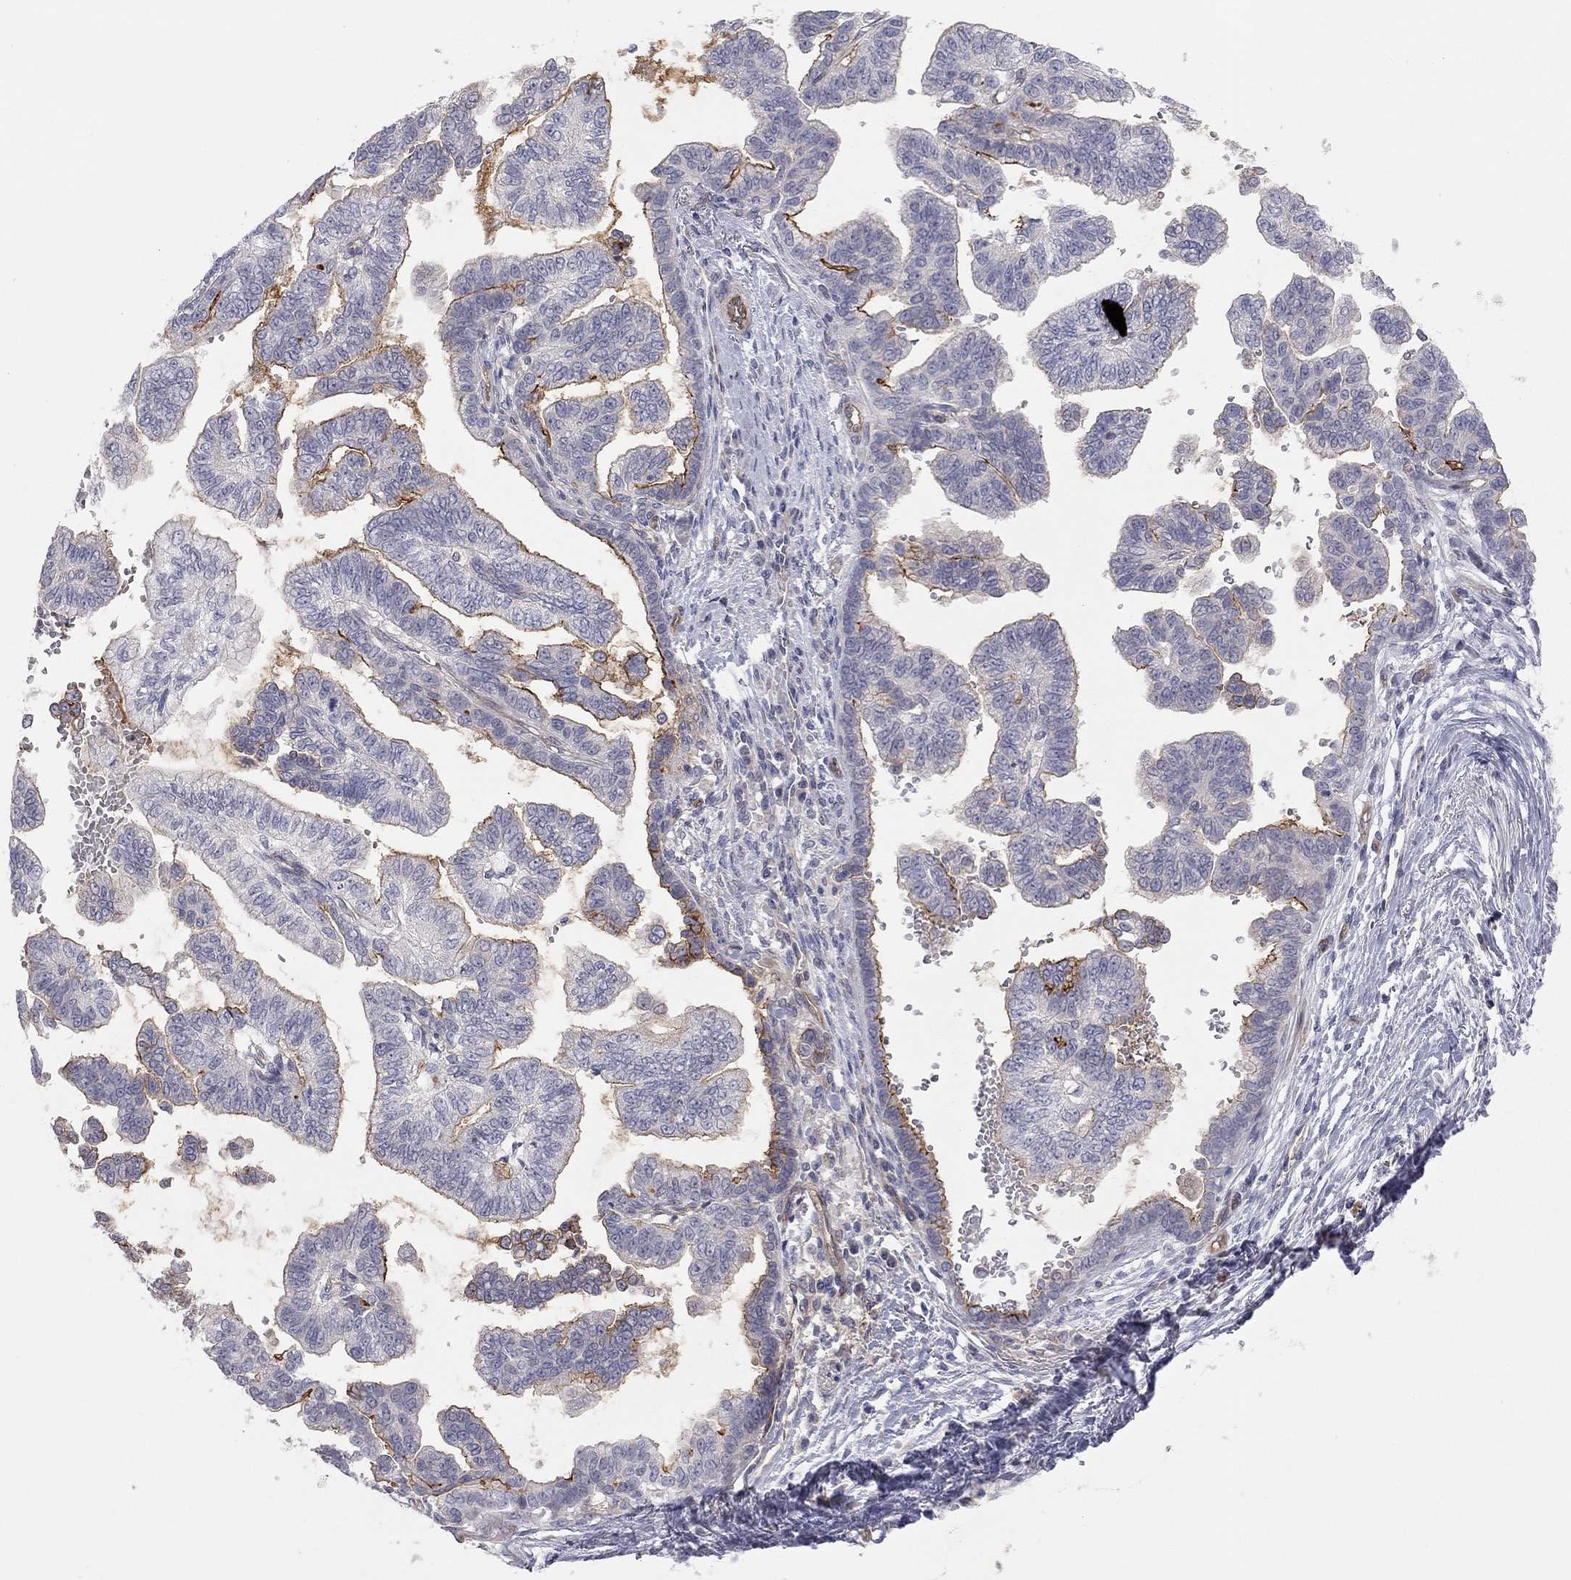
{"staining": {"intensity": "strong", "quantity": "25%-75%", "location": "cytoplasmic/membranous"}, "tissue": "stomach cancer", "cell_type": "Tumor cells", "image_type": "cancer", "snomed": [{"axis": "morphology", "description": "Adenocarcinoma, NOS"}, {"axis": "topography", "description": "Stomach"}], "caption": "Protein staining demonstrates strong cytoplasmic/membranous expression in about 25%-75% of tumor cells in stomach adenocarcinoma.", "gene": "GPRC5B", "patient": {"sex": "male", "age": 83}}